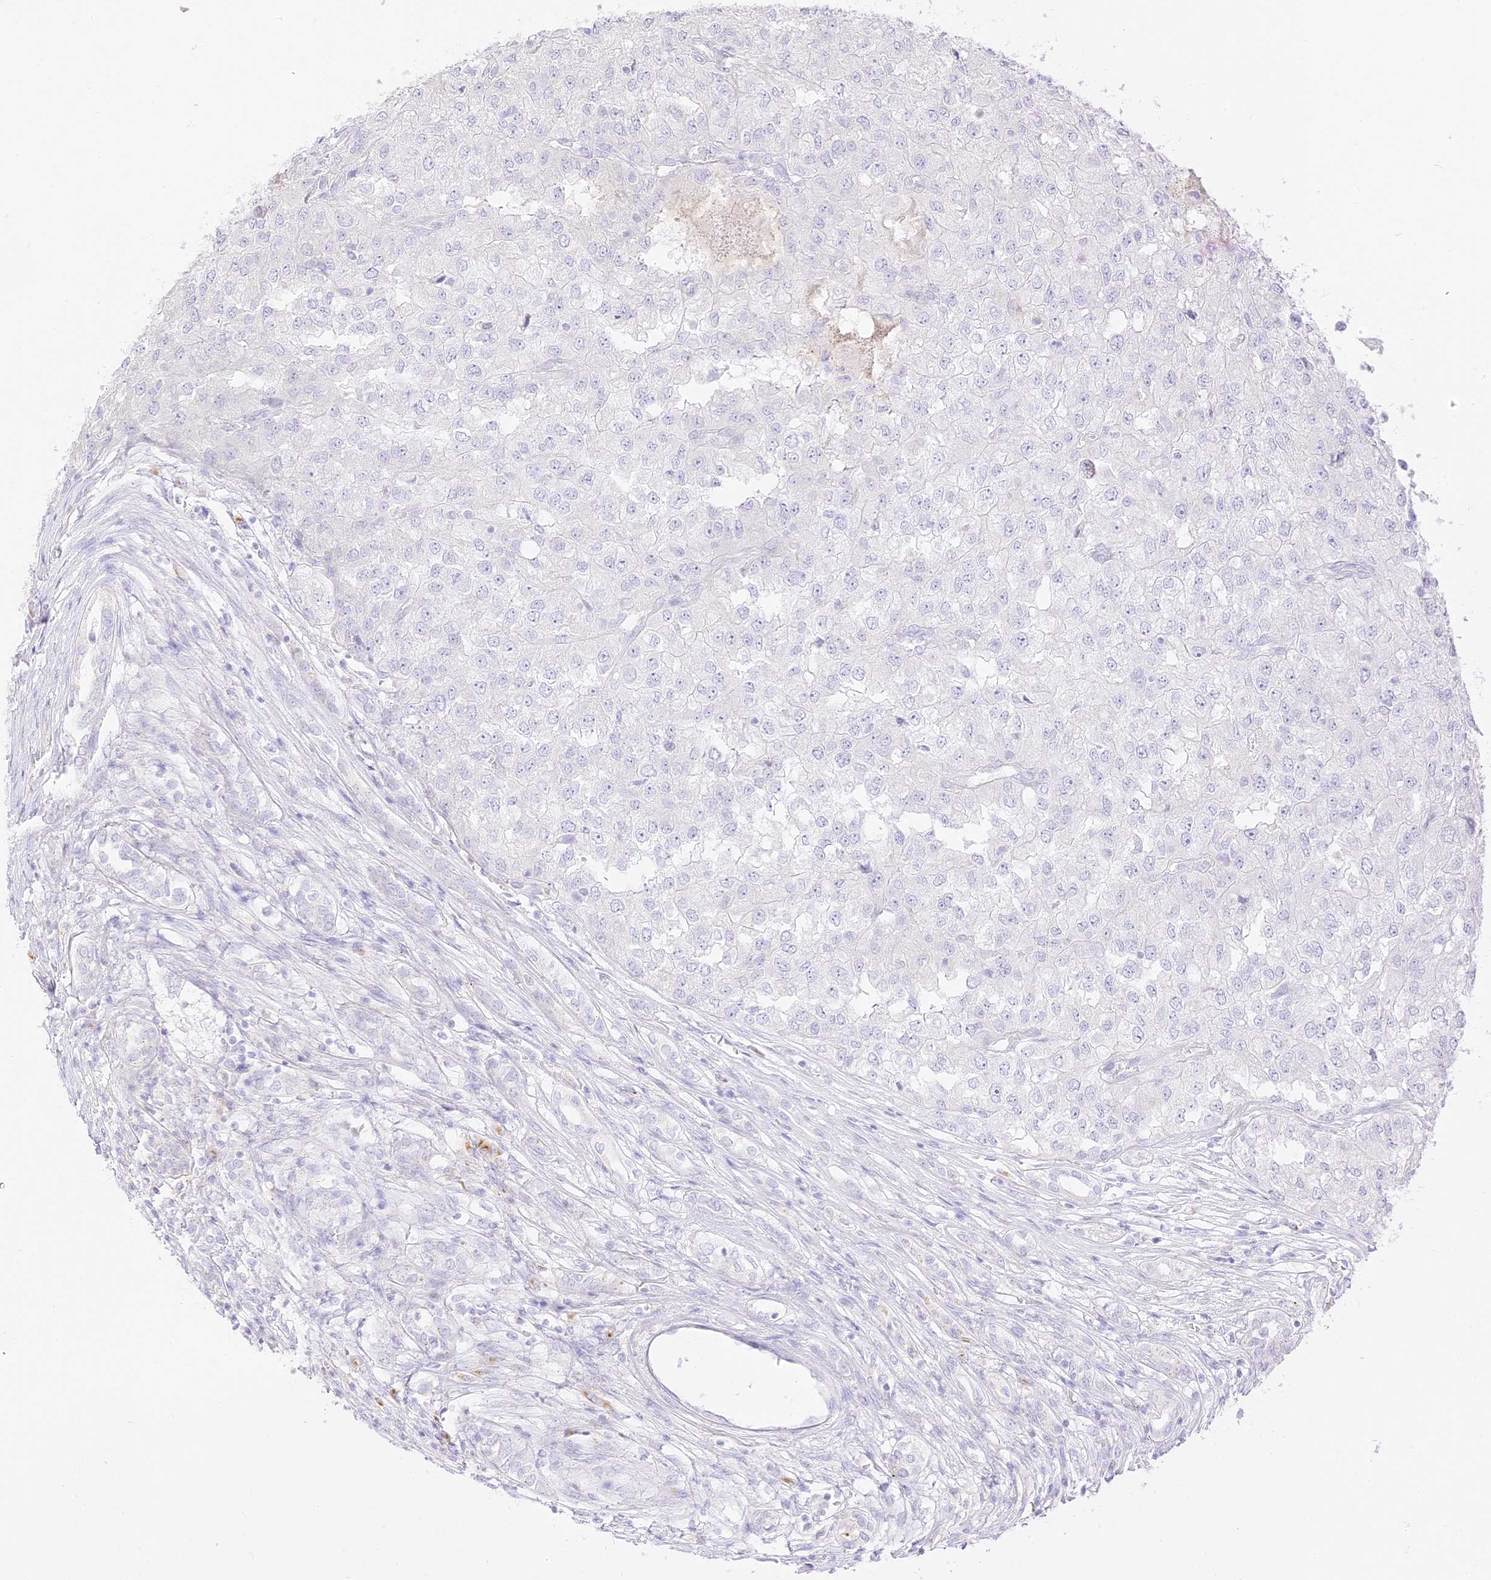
{"staining": {"intensity": "negative", "quantity": "none", "location": "none"}, "tissue": "renal cancer", "cell_type": "Tumor cells", "image_type": "cancer", "snomed": [{"axis": "morphology", "description": "Adenocarcinoma, NOS"}, {"axis": "topography", "description": "Kidney"}], "caption": "A high-resolution image shows IHC staining of renal cancer, which exhibits no significant positivity in tumor cells.", "gene": "SEC13", "patient": {"sex": "female", "age": 54}}